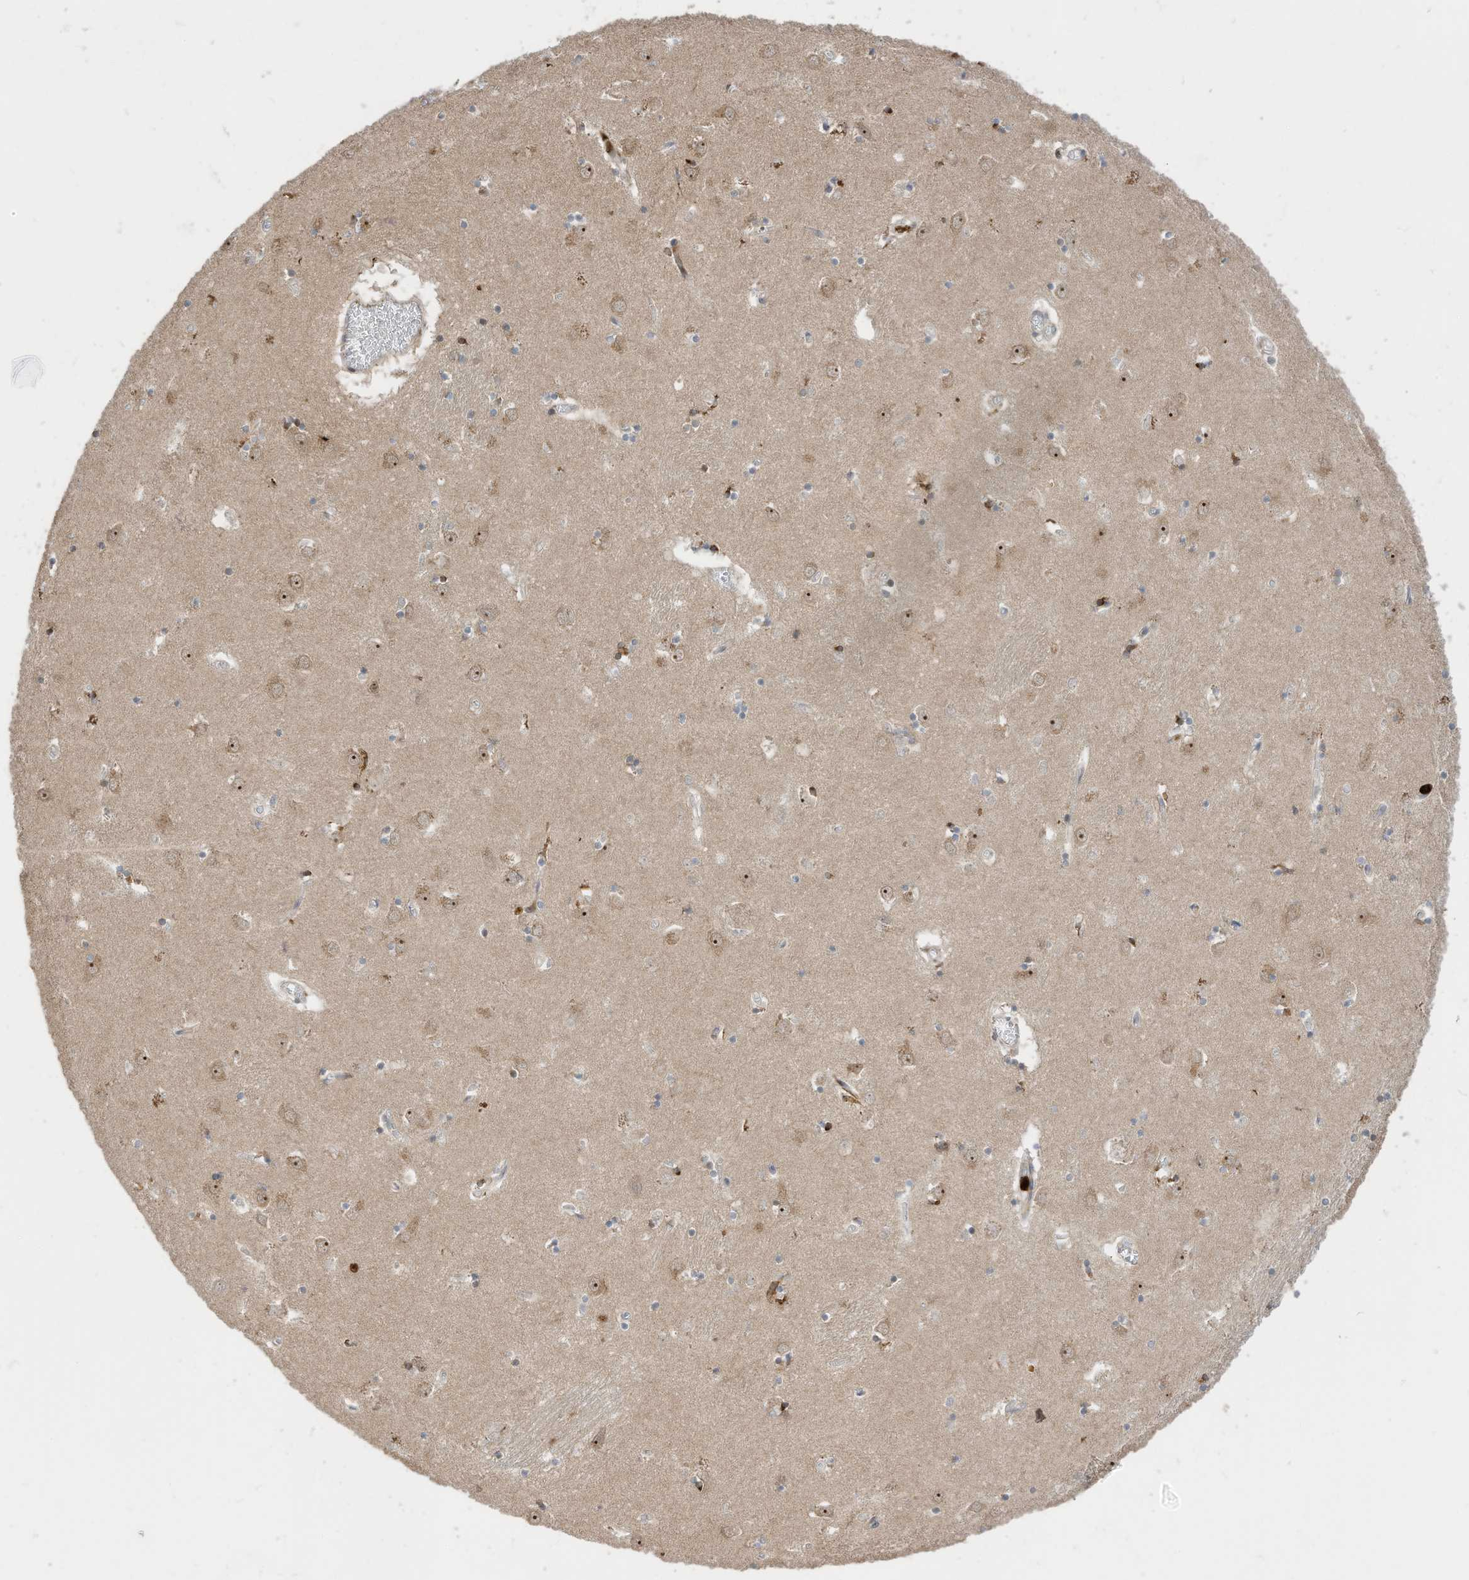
{"staining": {"intensity": "negative", "quantity": "none", "location": "none"}, "tissue": "caudate", "cell_type": "Glial cells", "image_type": "normal", "snomed": [{"axis": "morphology", "description": "Normal tissue, NOS"}, {"axis": "topography", "description": "Lateral ventricle wall"}], "caption": "Glial cells are negative for brown protein staining in normal caudate. (DAB (3,3'-diaminobenzidine) immunohistochemistry visualized using brightfield microscopy, high magnification).", "gene": "CNKSR1", "patient": {"sex": "male", "age": 70}}